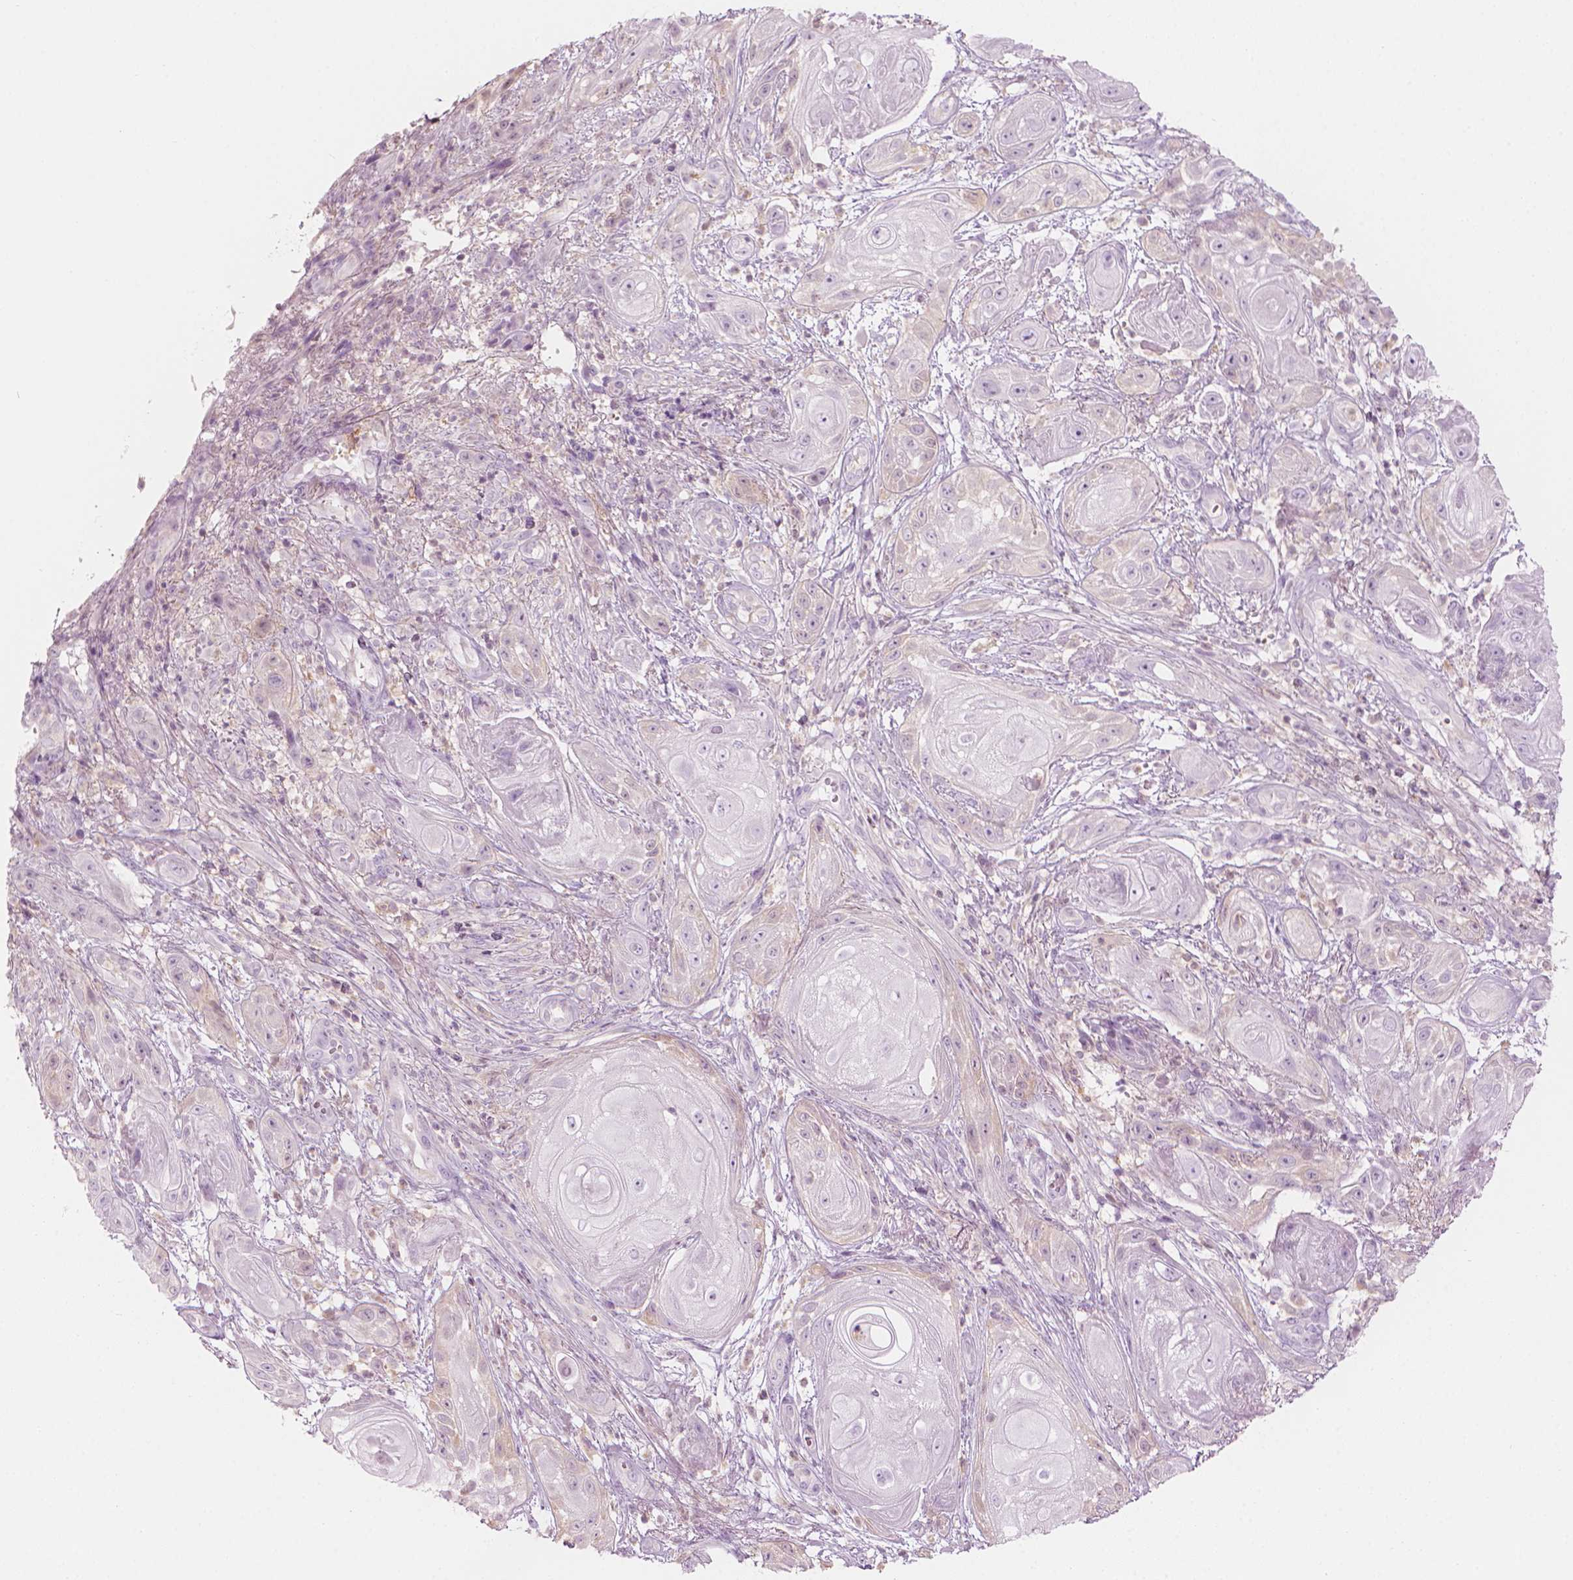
{"staining": {"intensity": "negative", "quantity": "none", "location": "none"}, "tissue": "skin cancer", "cell_type": "Tumor cells", "image_type": "cancer", "snomed": [{"axis": "morphology", "description": "Squamous cell carcinoma, NOS"}, {"axis": "topography", "description": "Skin"}], "caption": "Tumor cells show no significant protein expression in skin cancer (squamous cell carcinoma).", "gene": "SHMT1", "patient": {"sex": "male", "age": 62}}